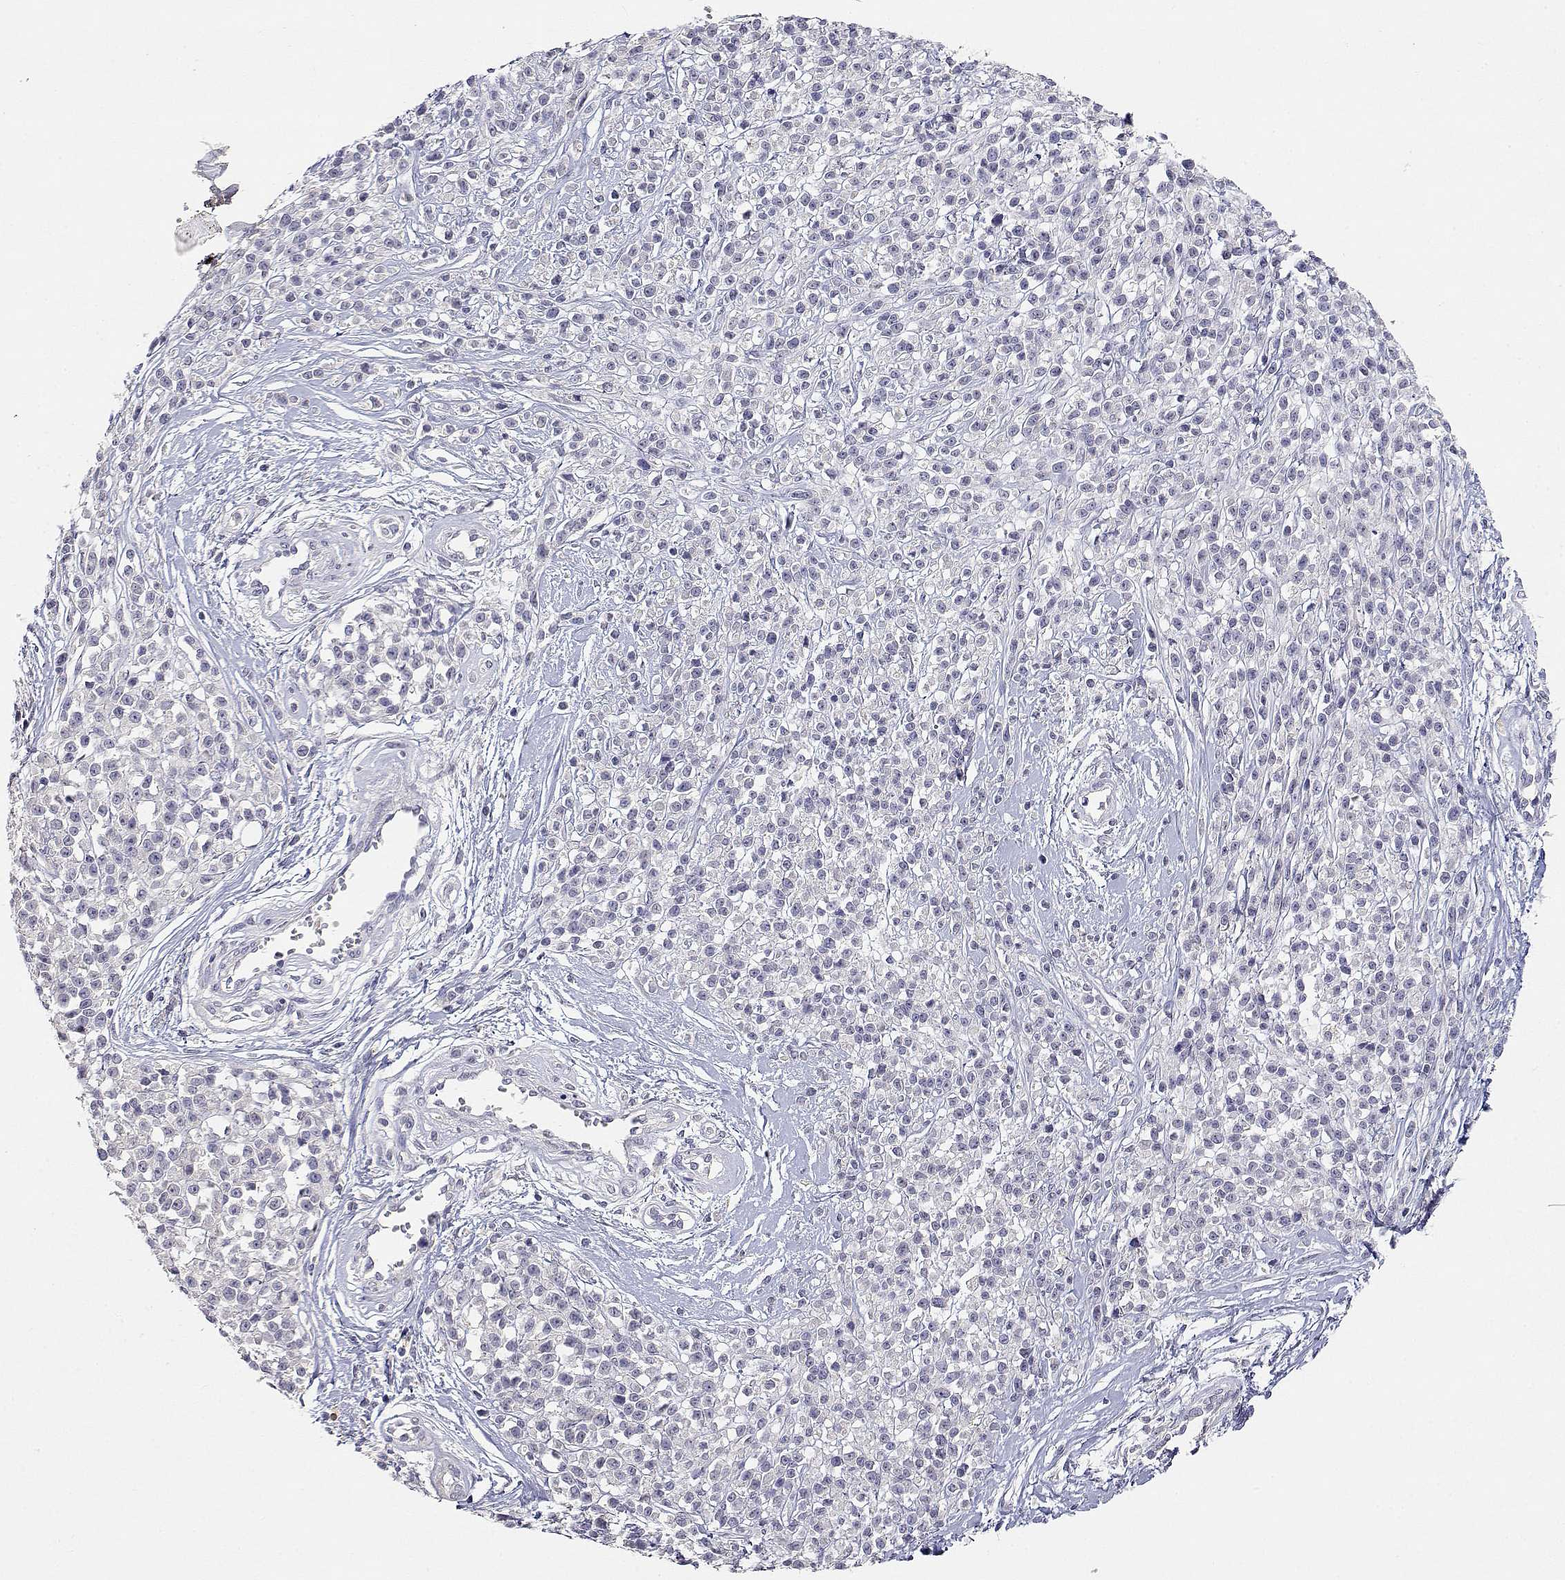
{"staining": {"intensity": "negative", "quantity": "none", "location": "none"}, "tissue": "melanoma", "cell_type": "Tumor cells", "image_type": "cancer", "snomed": [{"axis": "morphology", "description": "Malignant melanoma, NOS"}, {"axis": "topography", "description": "Skin"}, {"axis": "topography", "description": "Skin of trunk"}], "caption": "Micrograph shows no significant protein positivity in tumor cells of melanoma.", "gene": "ADA", "patient": {"sex": "male", "age": 74}}